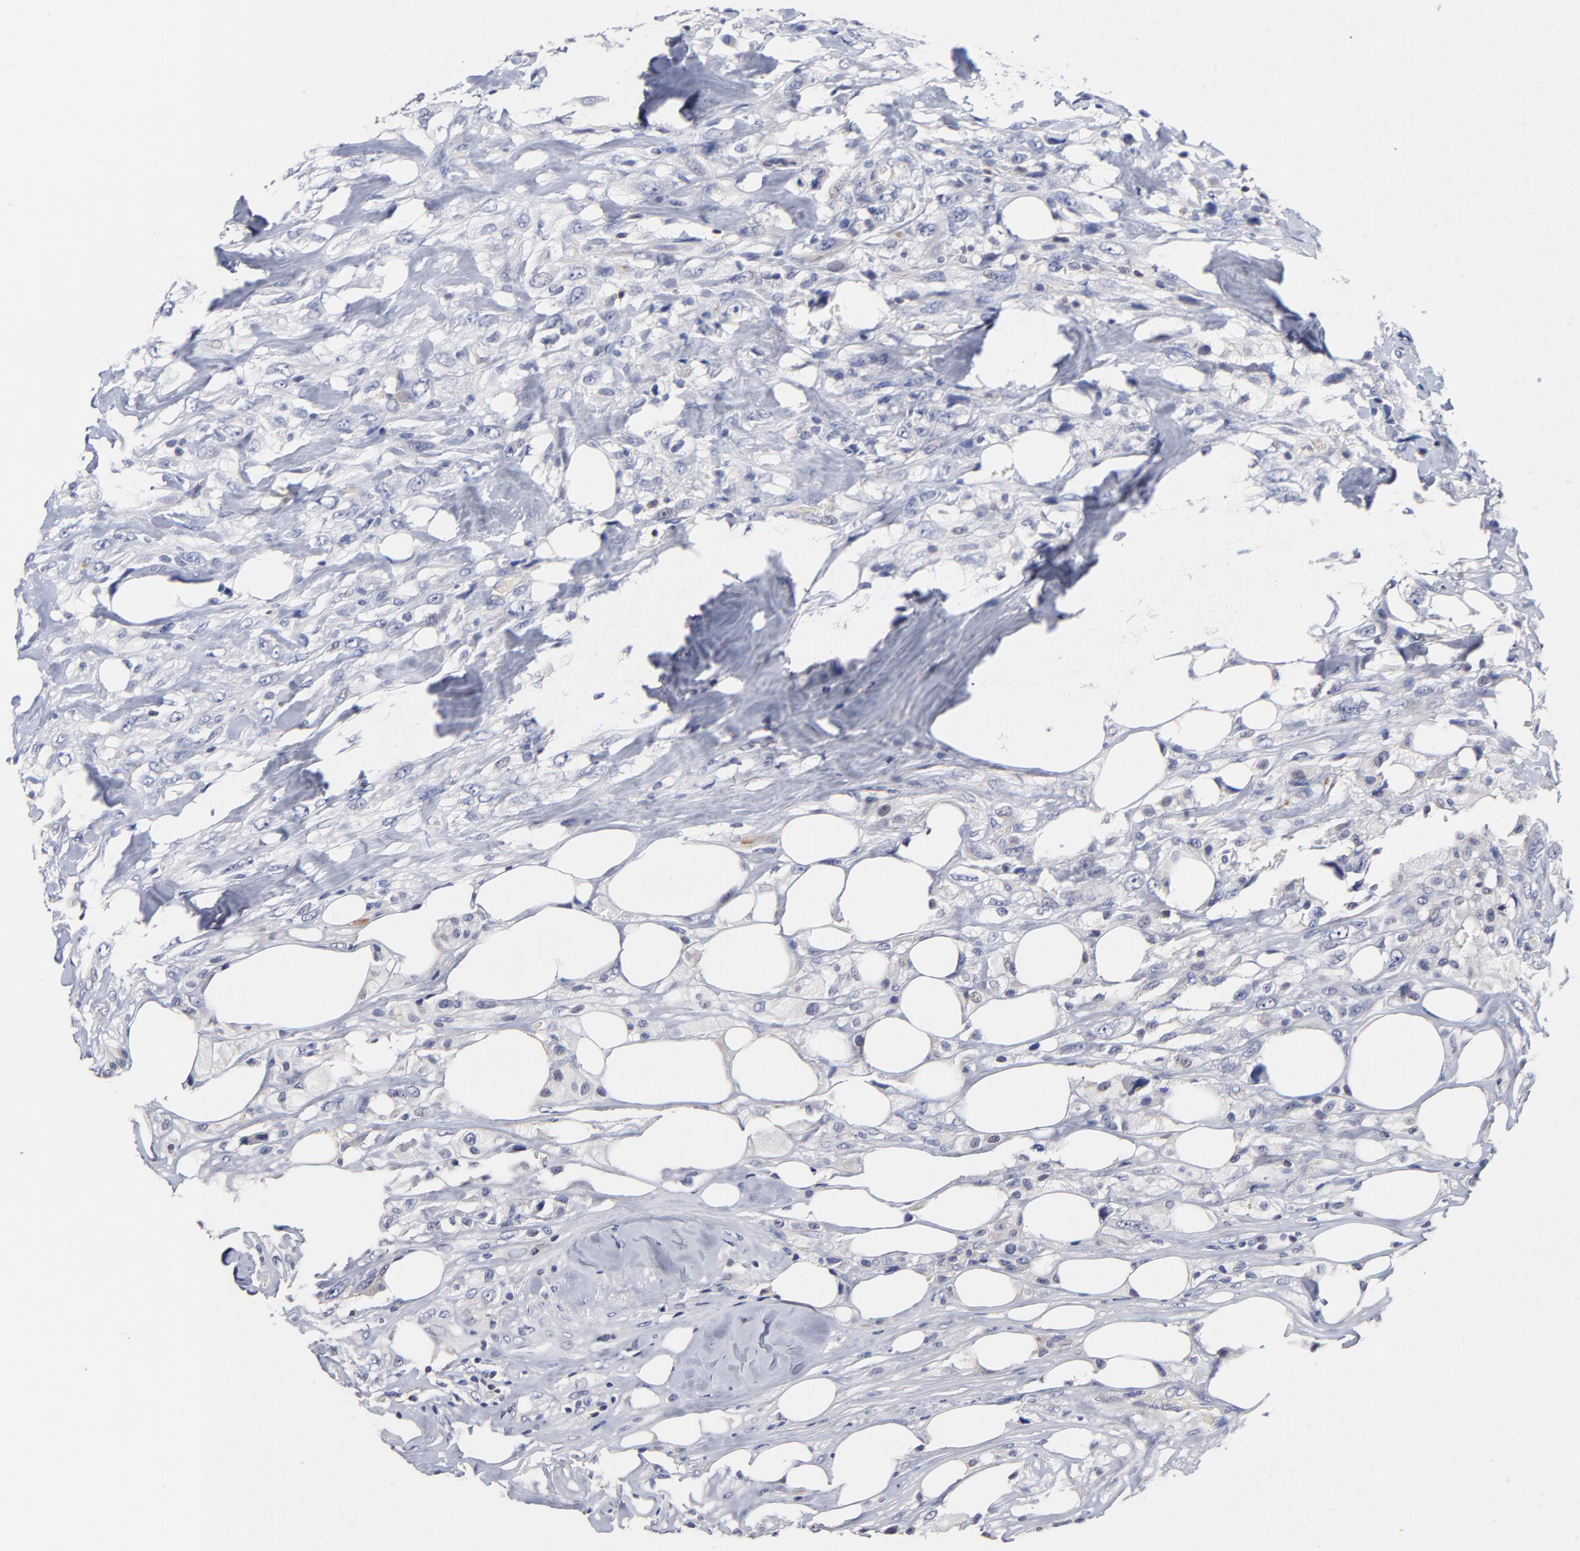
{"staining": {"intensity": "negative", "quantity": "none", "location": "none"}, "tissue": "breast cancer", "cell_type": "Tumor cells", "image_type": "cancer", "snomed": [{"axis": "morphology", "description": "Neoplasm, malignant, NOS"}, {"axis": "topography", "description": "Breast"}], "caption": "Immunohistochemistry image of human breast neoplasm (malignant) stained for a protein (brown), which reveals no staining in tumor cells.", "gene": "TRAT1", "patient": {"sex": "female", "age": 50}}